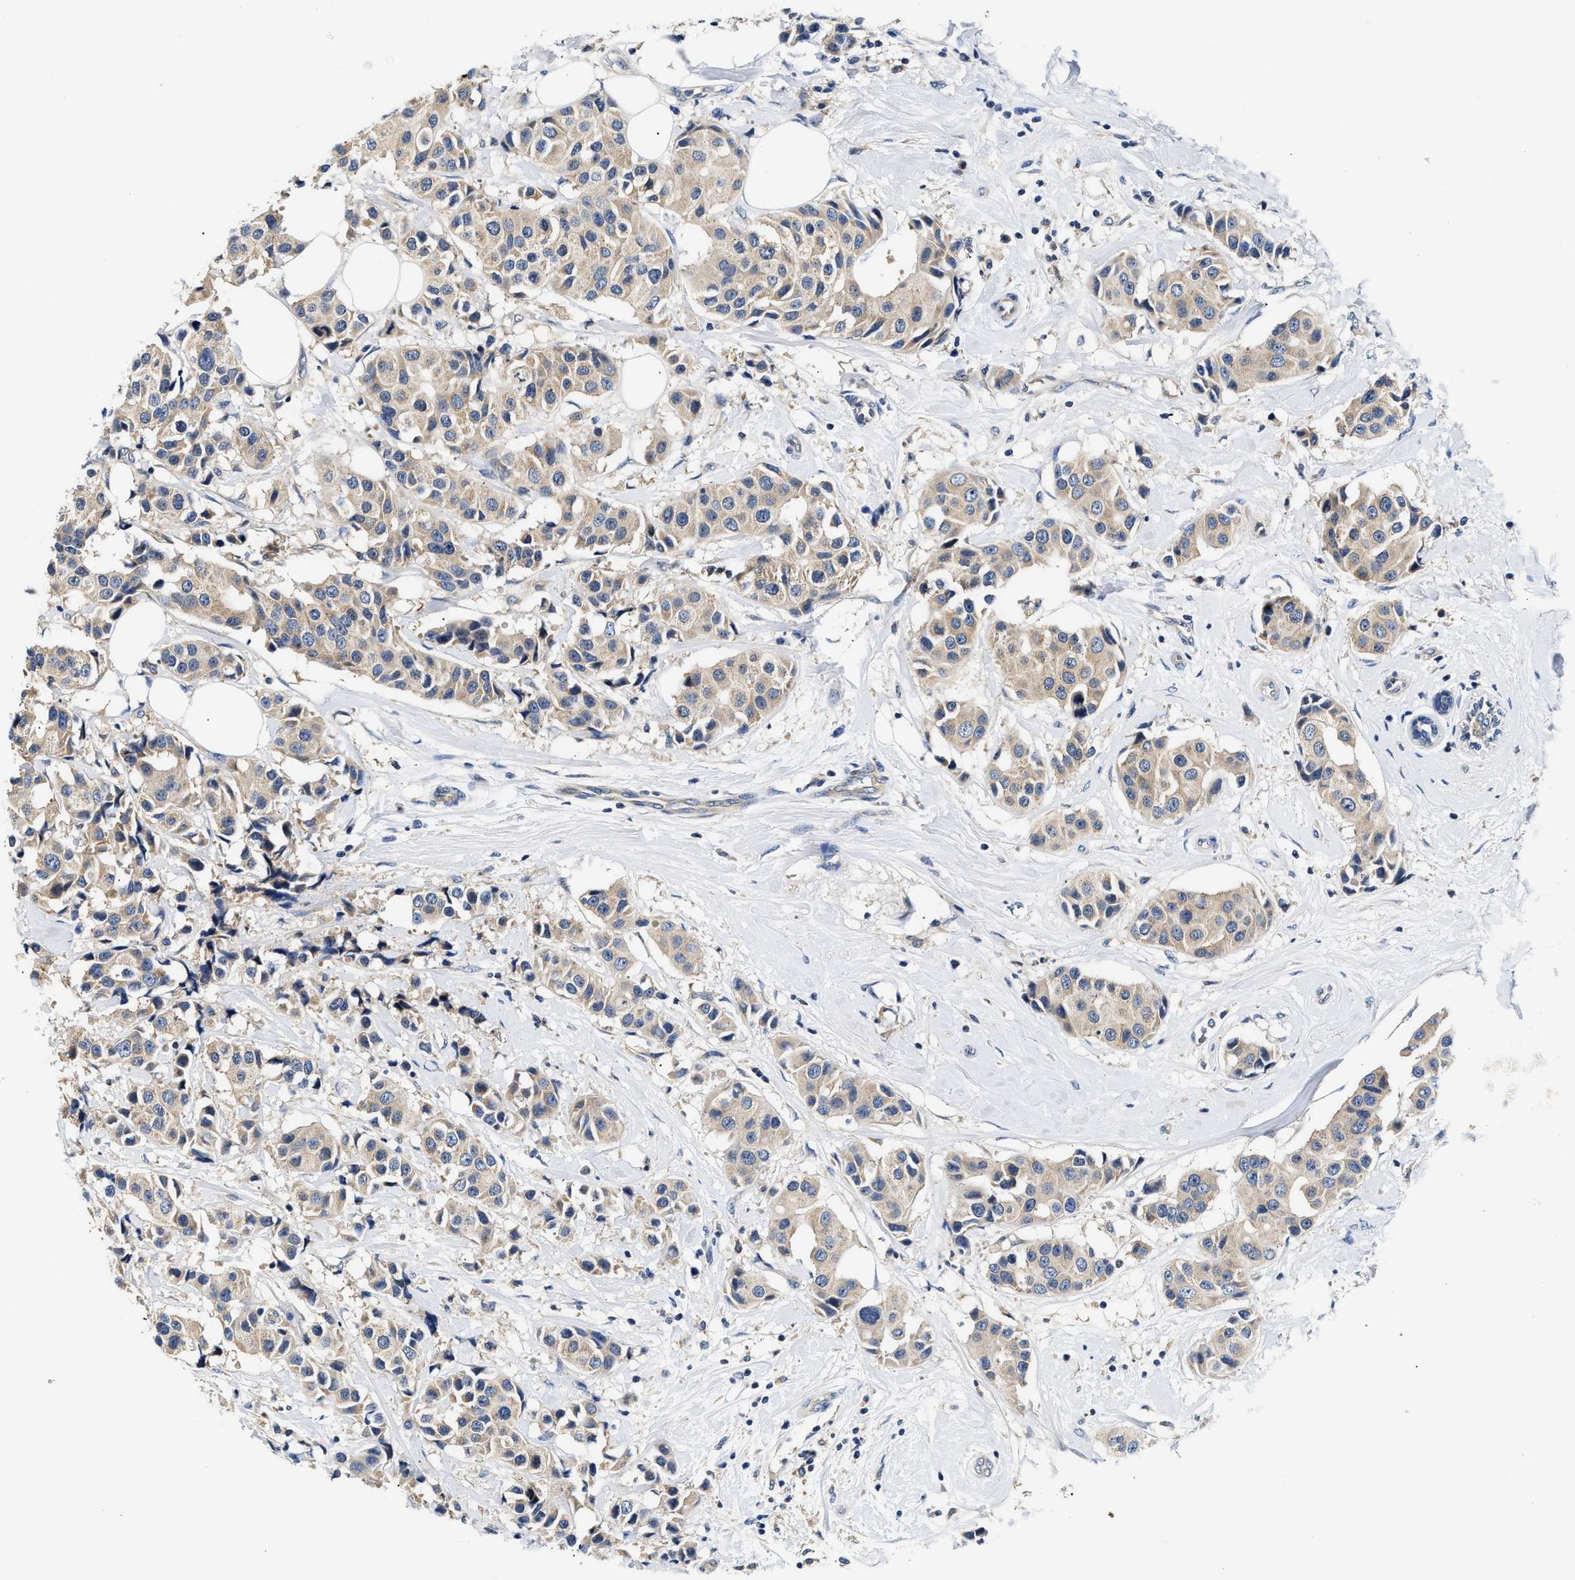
{"staining": {"intensity": "weak", "quantity": ">75%", "location": "cytoplasmic/membranous"}, "tissue": "breast cancer", "cell_type": "Tumor cells", "image_type": "cancer", "snomed": [{"axis": "morphology", "description": "Normal tissue, NOS"}, {"axis": "morphology", "description": "Duct carcinoma"}, {"axis": "topography", "description": "Breast"}], "caption": "Immunohistochemical staining of human breast cancer (infiltrating ductal carcinoma) demonstrates low levels of weak cytoplasmic/membranous staining in approximately >75% of tumor cells. The staining was performed using DAB to visualize the protein expression in brown, while the nuclei were stained in blue with hematoxylin (Magnification: 20x).", "gene": "FAM185A", "patient": {"sex": "female", "age": 39}}